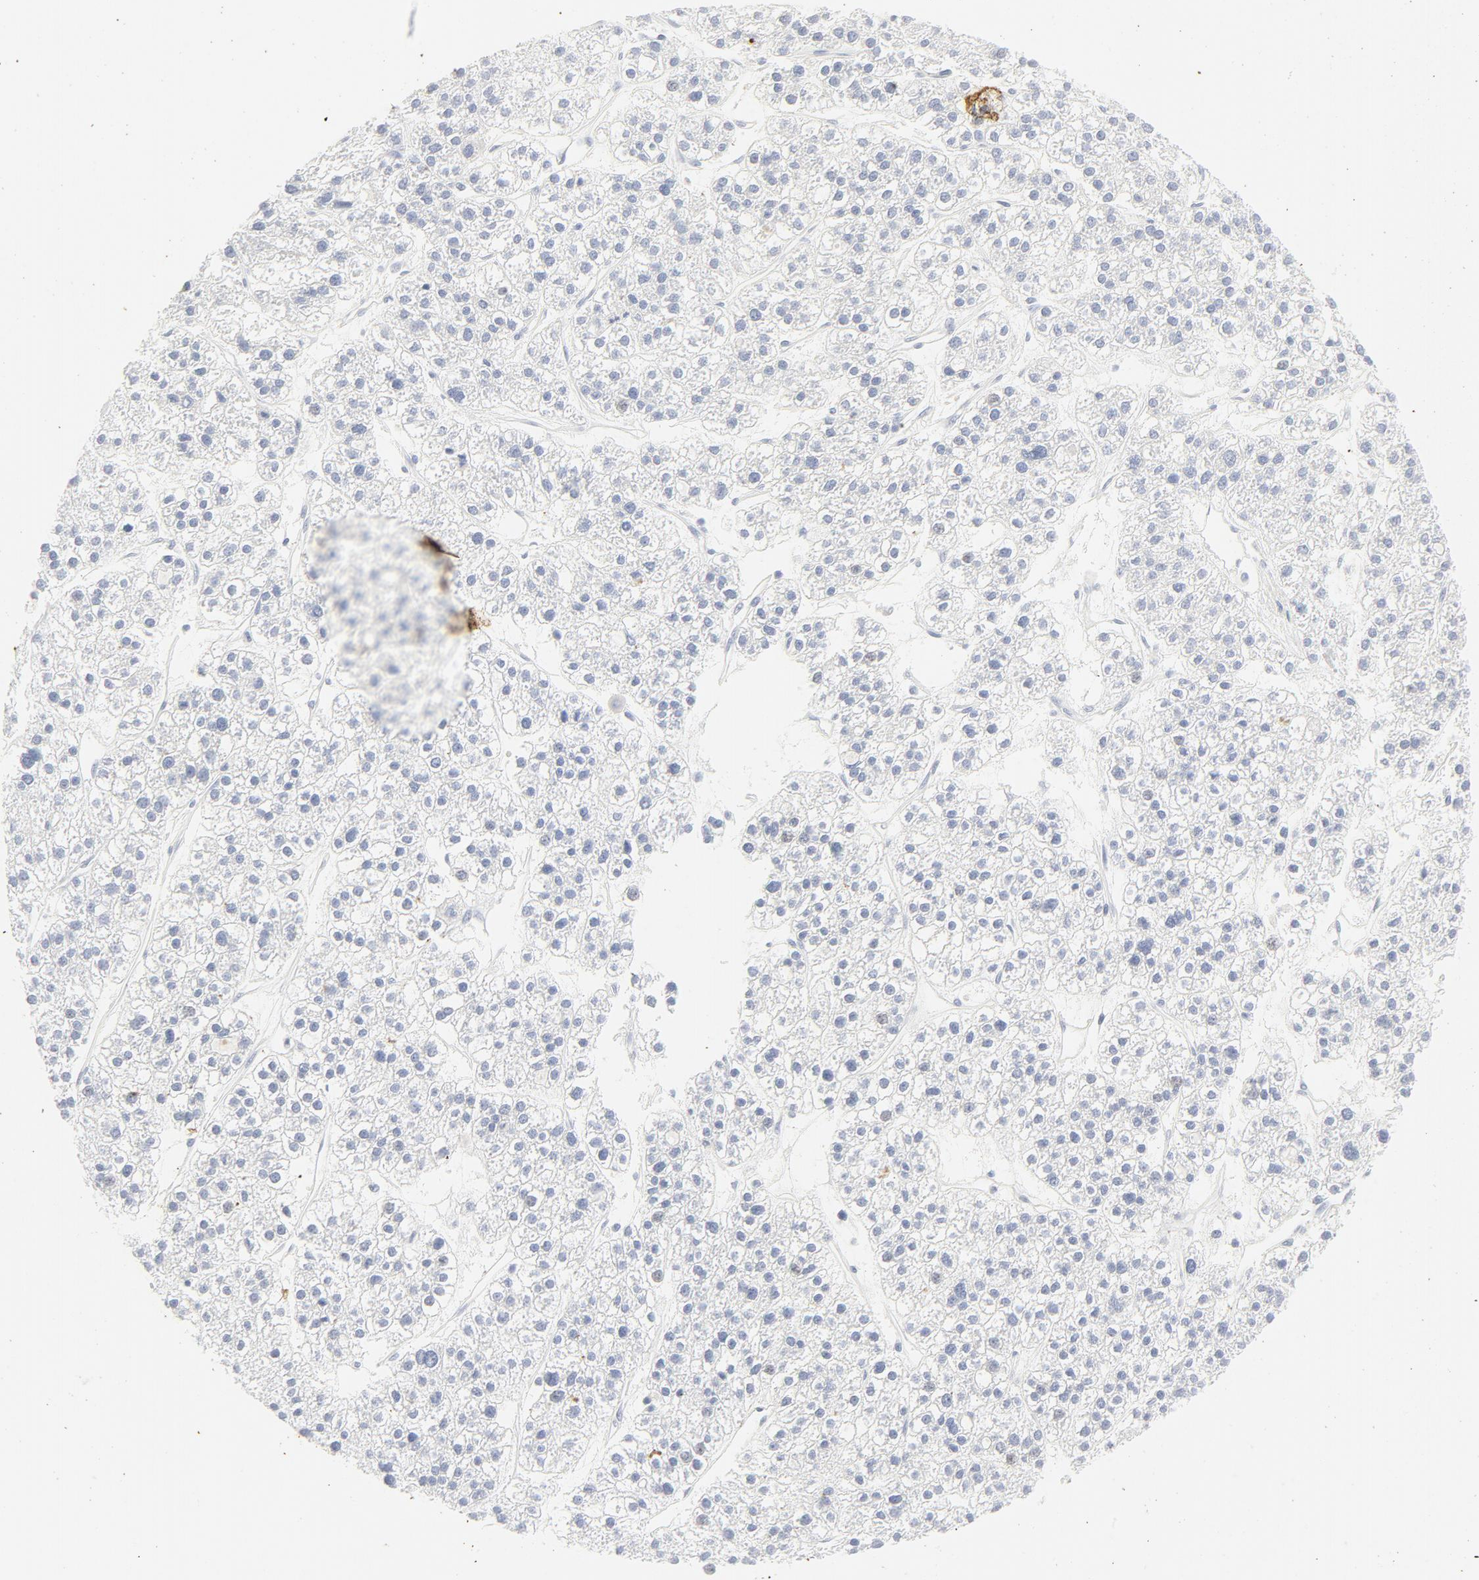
{"staining": {"intensity": "negative", "quantity": "none", "location": "none"}, "tissue": "liver cancer", "cell_type": "Tumor cells", "image_type": "cancer", "snomed": [{"axis": "morphology", "description": "Carcinoma, Hepatocellular, NOS"}, {"axis": "topography", "description": "Liver"}], "caption": "Human hepatocellular carcinoma (liver) stained for a protein using immunohistochemistry shows no expression in tumor cells.", "gene": "CCR7", "patient": {"sex": "female", "age": 85}}